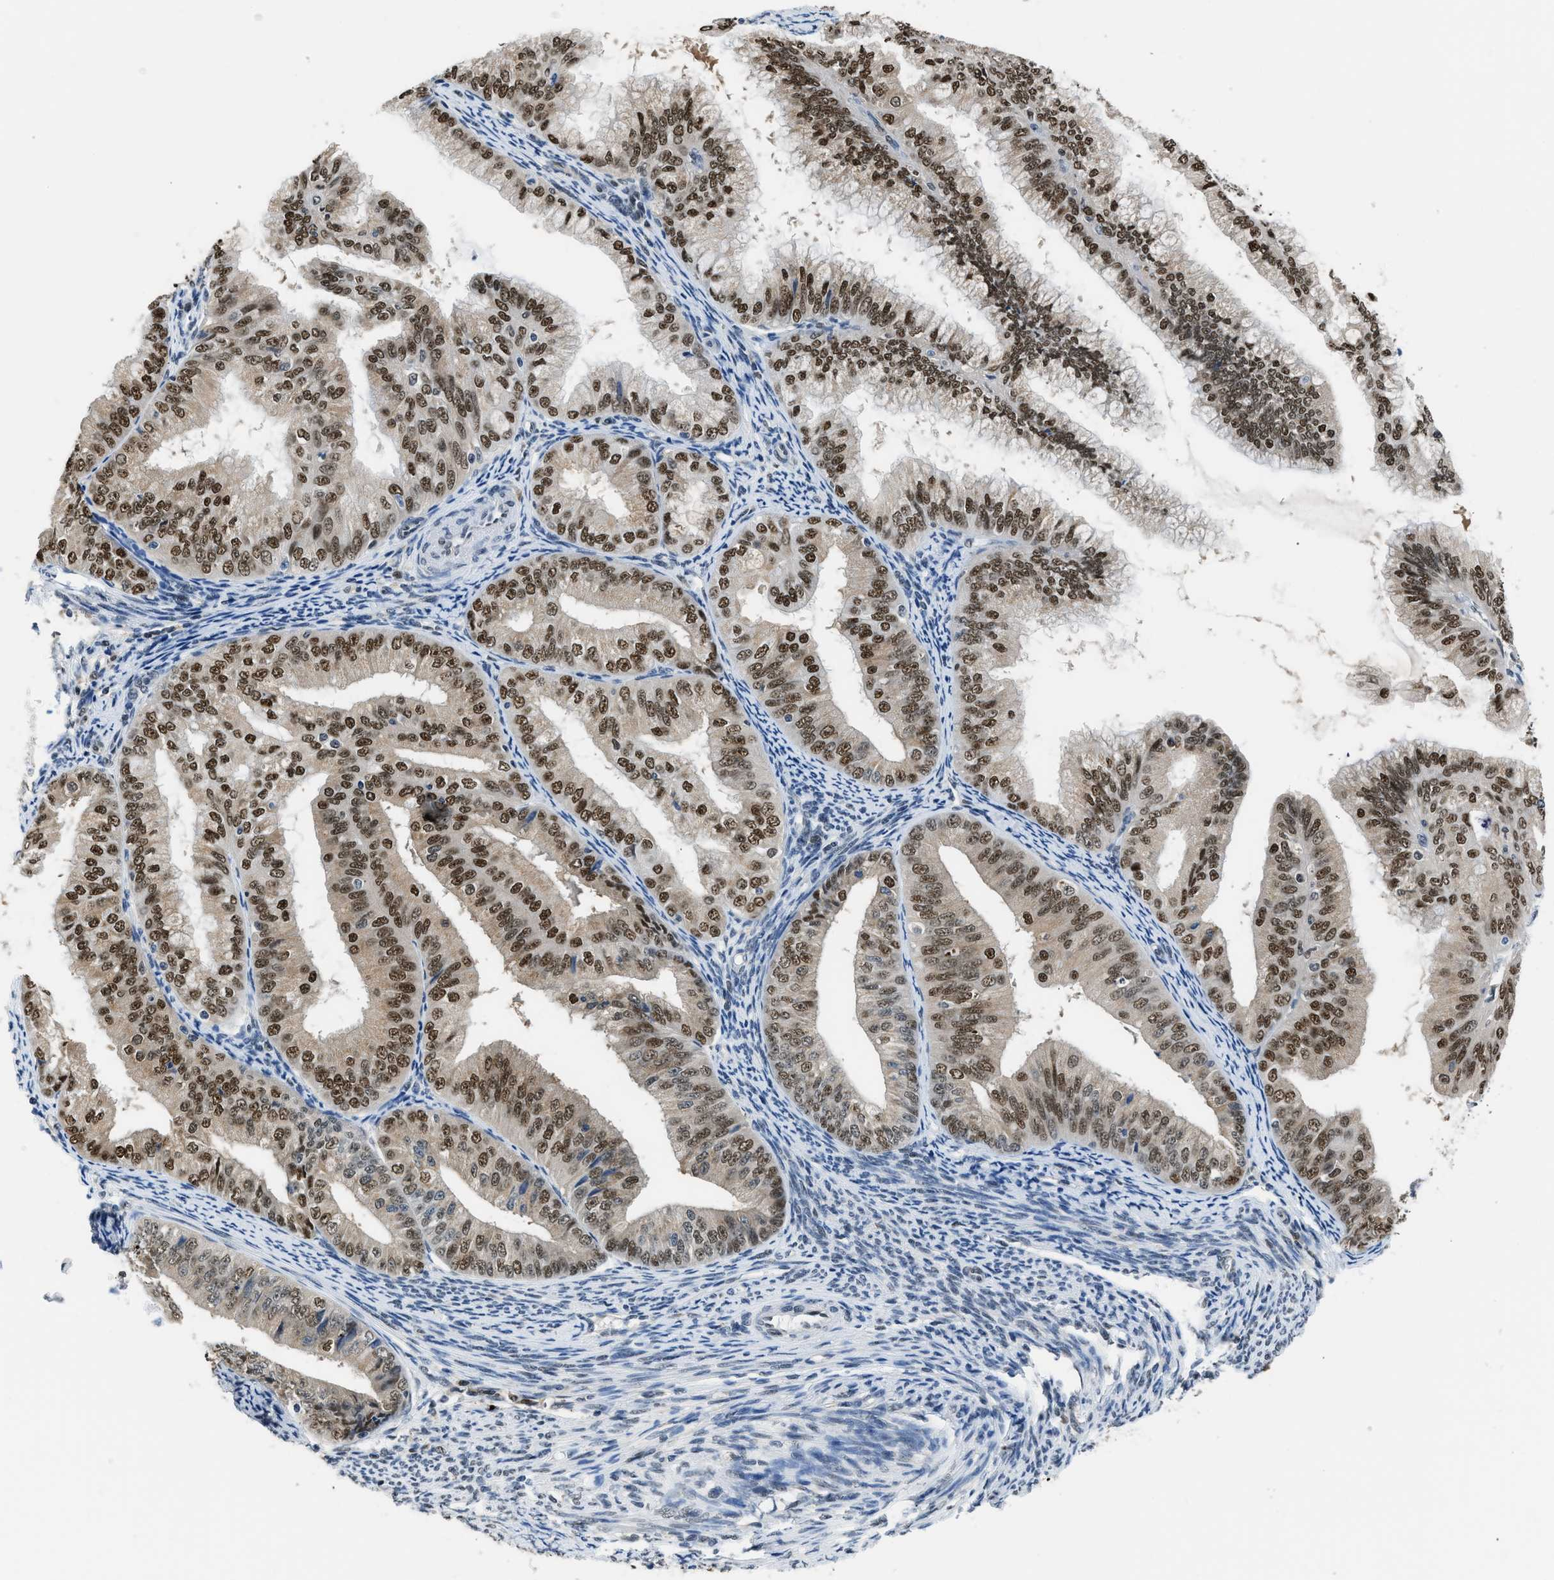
{"staining": {"intensity": "strong", "quantity": ">75%", "location": "nuclear"}, "tissue": "endometrial cancer", "cell_type": "Tumor cells", "image_type": "cancer", "snomed": [{"axis": "morphology", "description": "Adenocarcinoma, NOS"}, {"axis": "topography", "description": "Endometrium"}], "caption": "Protein analysis of adenocarcinoma (endometrial) tissue demonstrates strong nuclear staining in about >75% of tumor cells. (IHC, brightfield microscopy, high magnification).", "gene": "ALX1", "patient": {"sex": "female", "age": 63}}